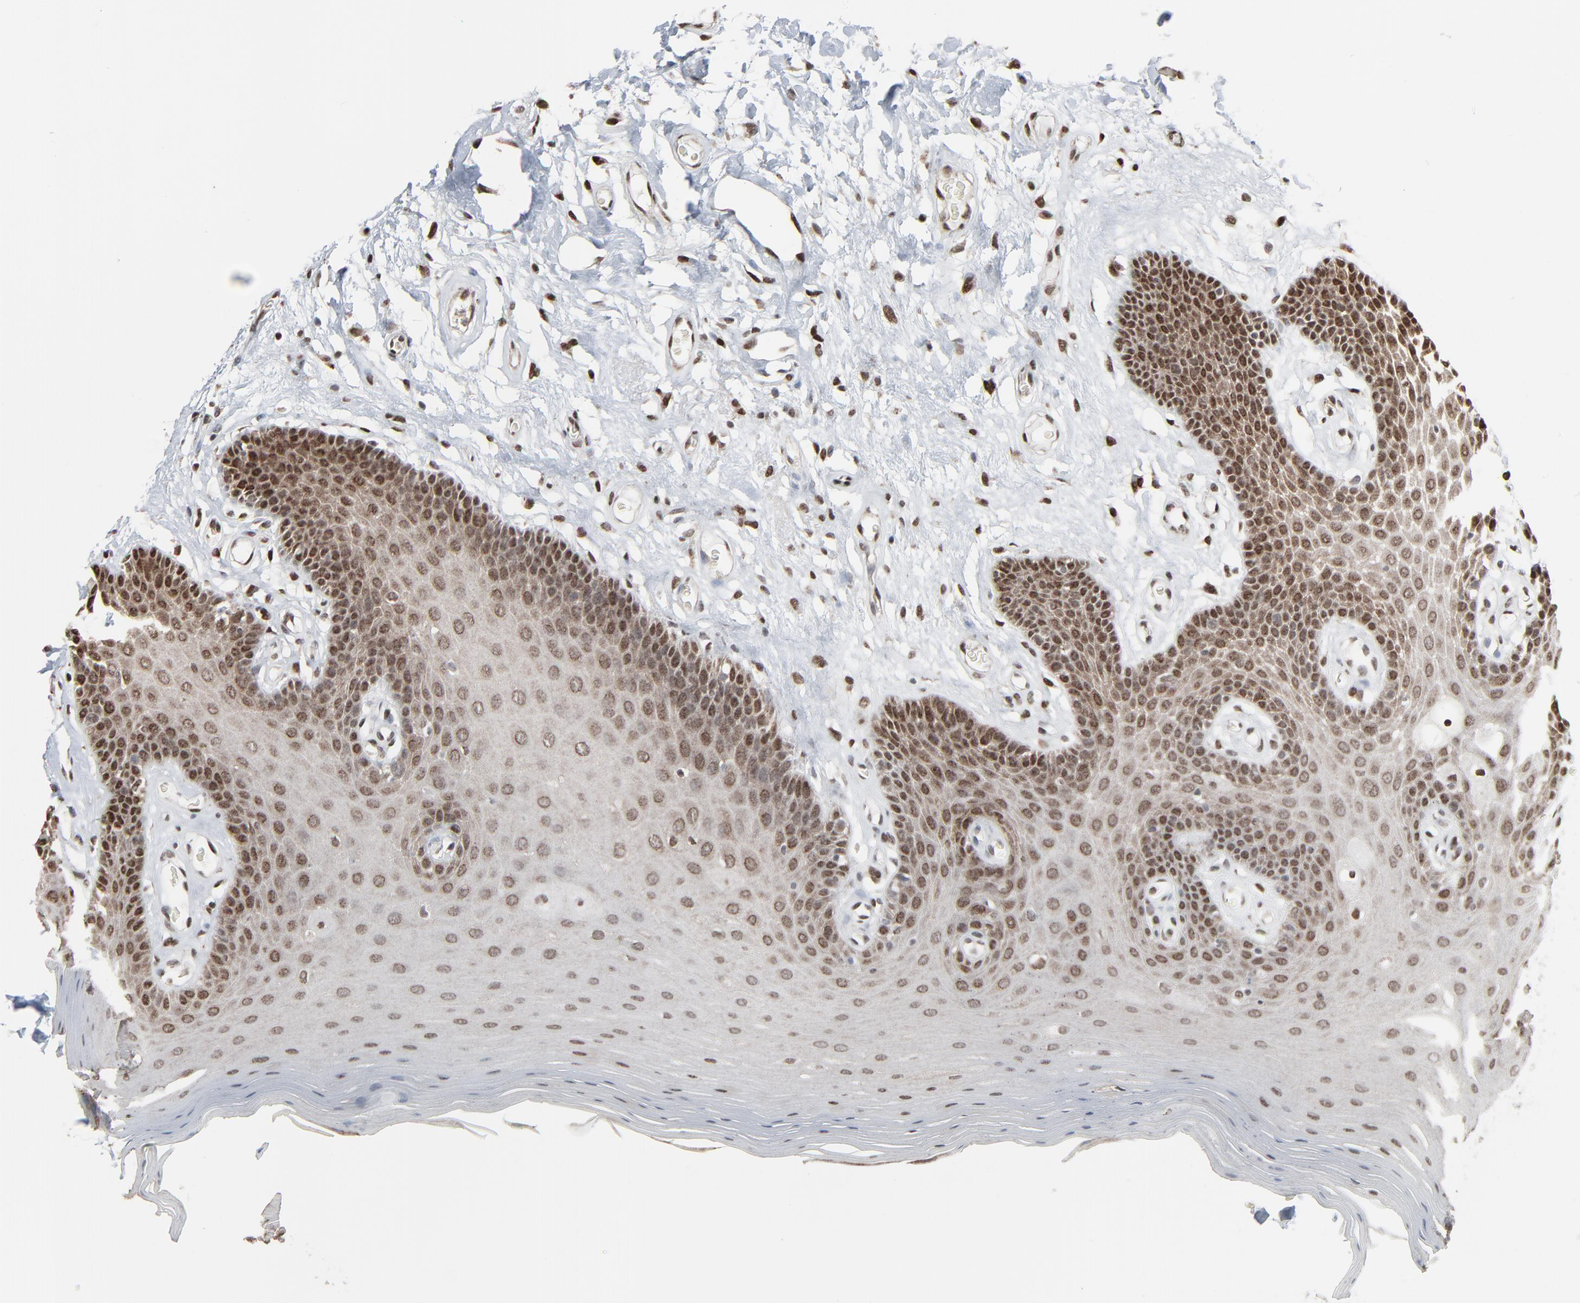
{"staining": {"intensity": "strong", "quantity": "25%-75%", "location": "cytoplasmic/membranous,nuclear"}, "tissue": "oral mucosa", "cell_type": "Squamous epithelial cells", "image_type": "normal", "snomed": [{"axis": "morphology", "description": "Normal tissue, NOS"}, {"axis": "morphology", "description": "Squamous cell carcinoma, NOS"}, {"axis": "topography", "description": "Skeletal muscle"}, {"axis": "topography", "description": "Oral tissue"}, {"axis": "topography", "description": "Head-Neck"}], "caption": "DAB immunohistochemical staining of benign oral mucosa displays strong cytoplasmic/membranous,nuclear protein staining in about 25%-75% of squamous epithelial cells. (DAB (3,3'-diaminobenzidine) = brown stain, brightfield microscopy at high magnification).", "gene": "MEIS2", "patient": {"sex": "male", "age": 71}}